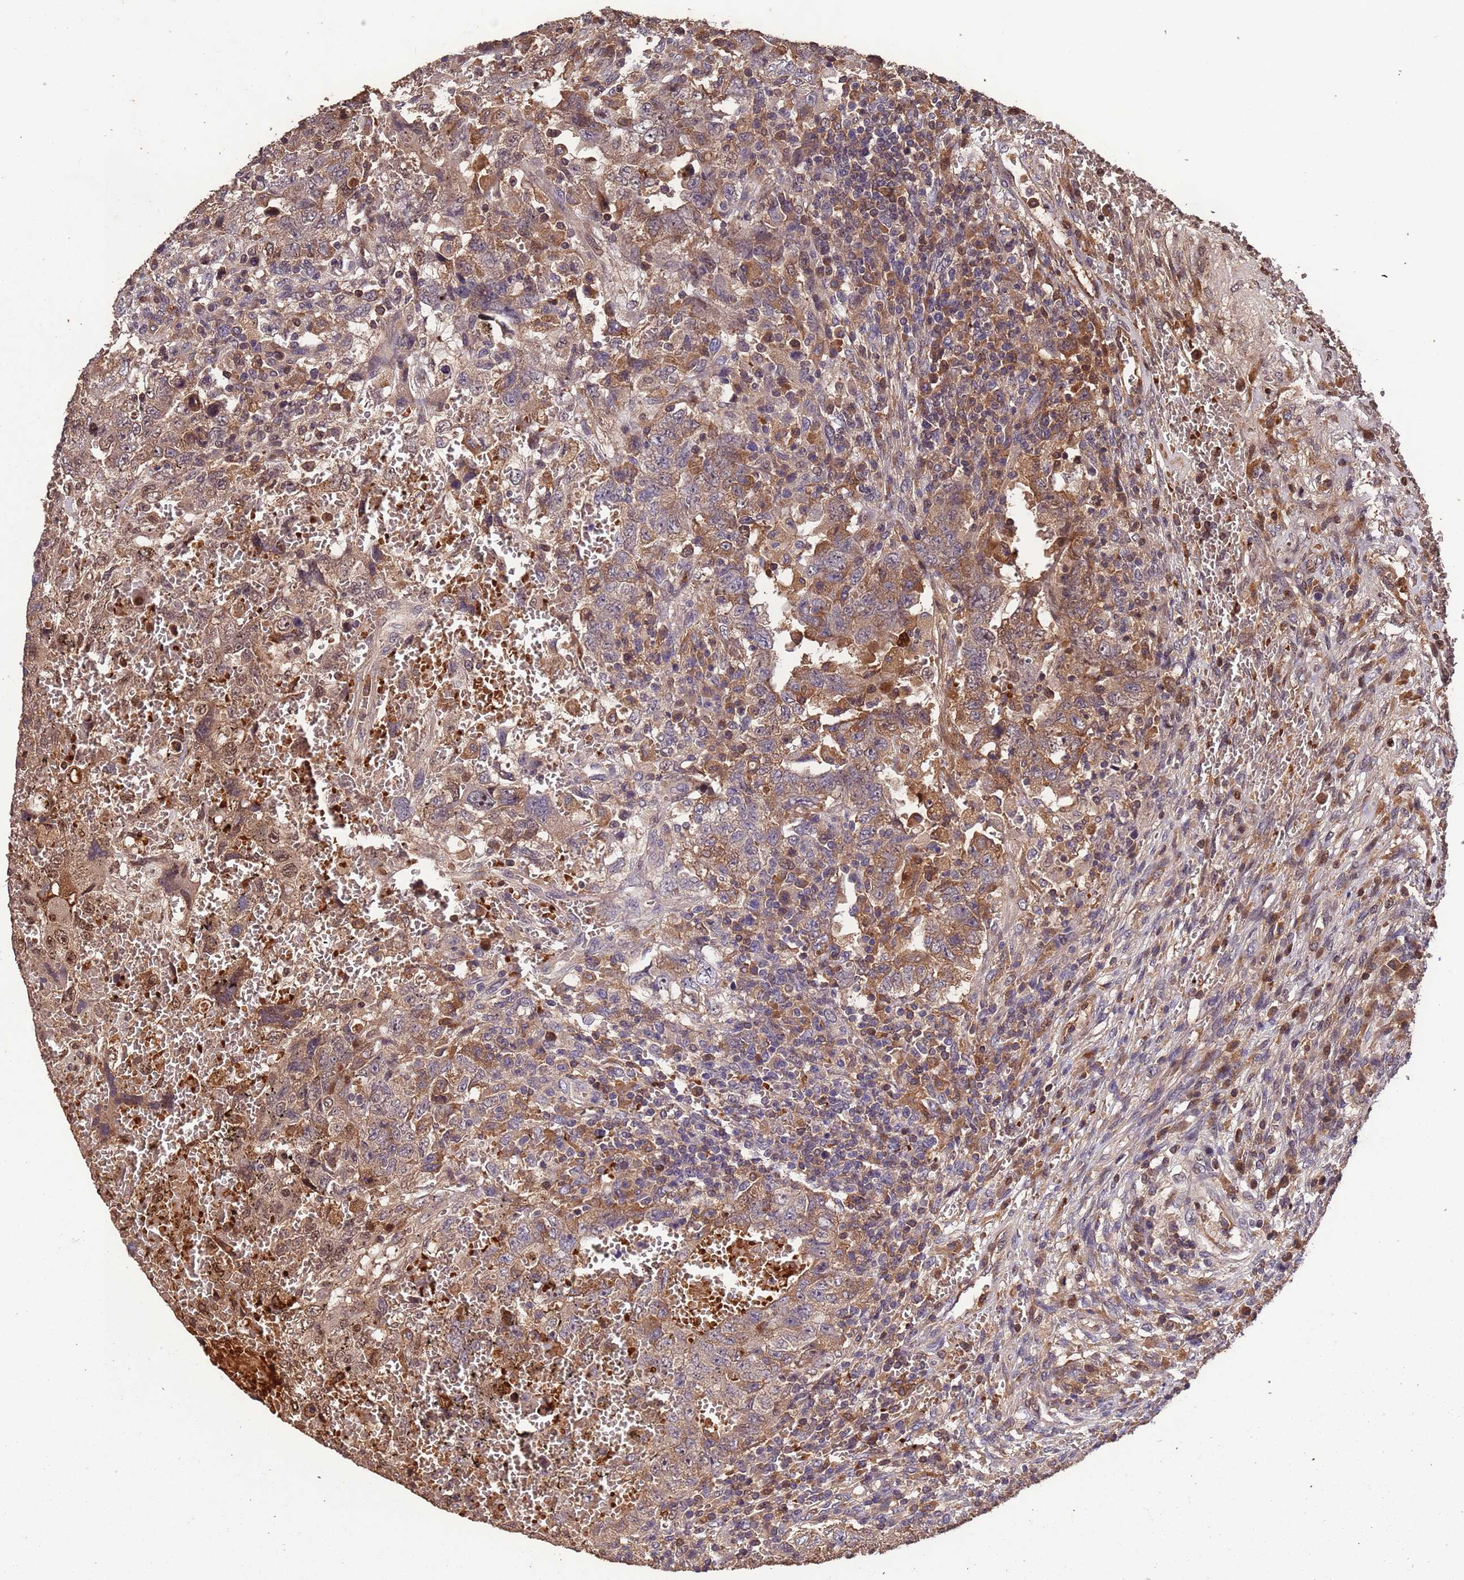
{"staining": {"intensity": "moderate", "quantity": ">75%", "location": "cytoplasmic/membranous,nuclear"}, "tissue": "testis cancer", "cell_type": "Tumor cells", "image_type": "cancer", "snomed": [{"axis": "morphology", "description": "Carcinoma, Embryonal, NOS"}, {"axis": "topography", "description": "Testis"}], "caption": "This photomicrograph shows testis embryonal carcinoma stained with IHC to label a protein in brown. The cytoplasmic/membranous and nuclear of tumor cells show moderate positivity for the protein. Nuclei are counter-stained blue.", "gene": "CCDC184", "patient": {"sex": "male", "age": 26}}